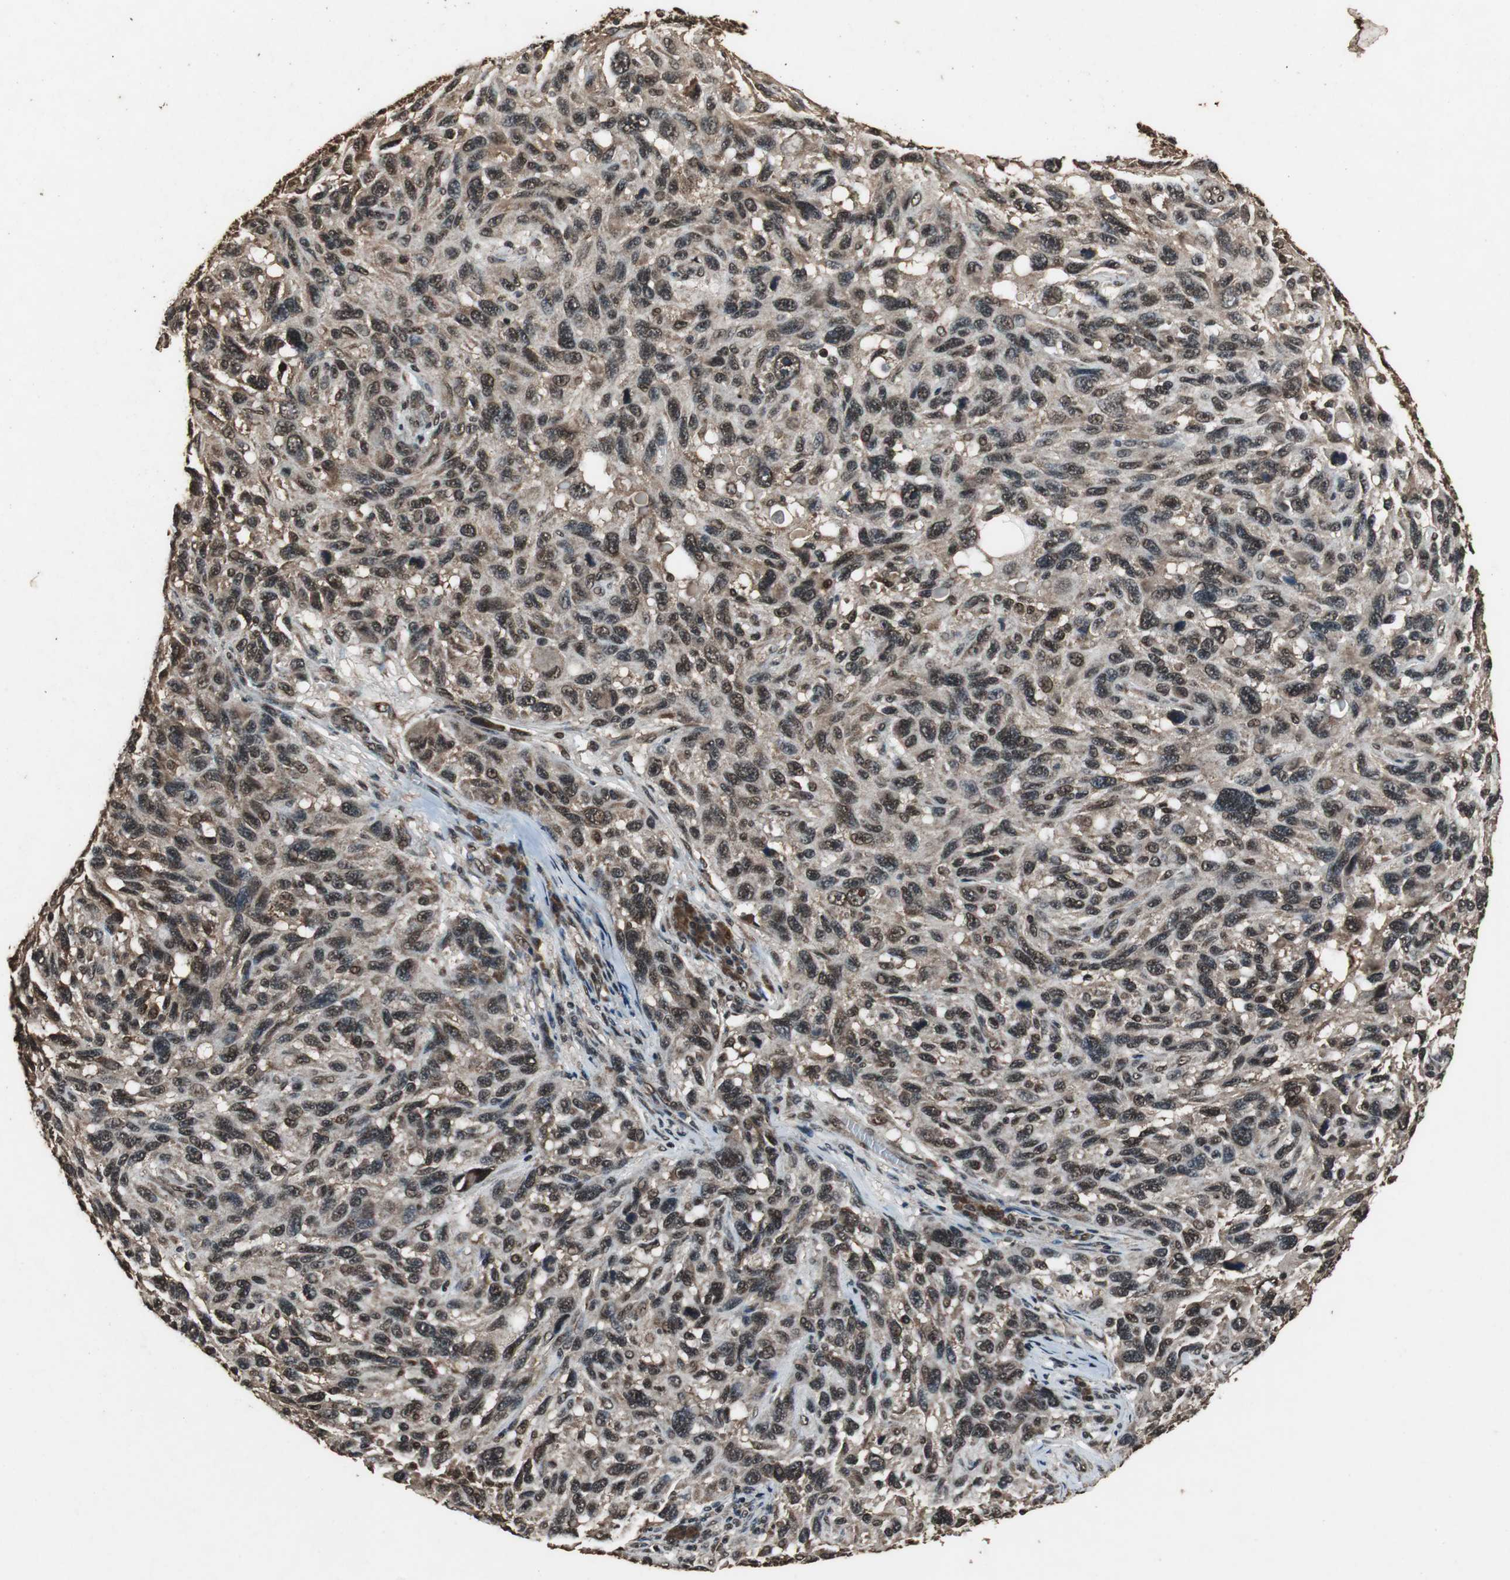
{"staining": {"intensity": "moderate", "quantity": ">75%", "location": "cytoplasmic/membranous,nuclear"}, "tissue": "melanoma", "cell_type": "Tumor cells", "image_type": "cancer", "snomed": [{"axis": "morphology", "description": "Malignant melanoma, NOS"}, {"axis": "topography", "description": "Skin"}], "caption": "Immunohistochemistry (IHC) (DAB) staining of human malignant melanoma demonstrates moderate cytoplasmic/membranous and nuclear protein expression in approximately >75% of tumor cells. The staining was performed using DAB (3,3'-diaminobenzidine), with brown indicating positive protein expression. Nuclei are stained blue with hematoxylin.", "gene": "ZNF18", "patient": {"sex": "male", "age": 53}}